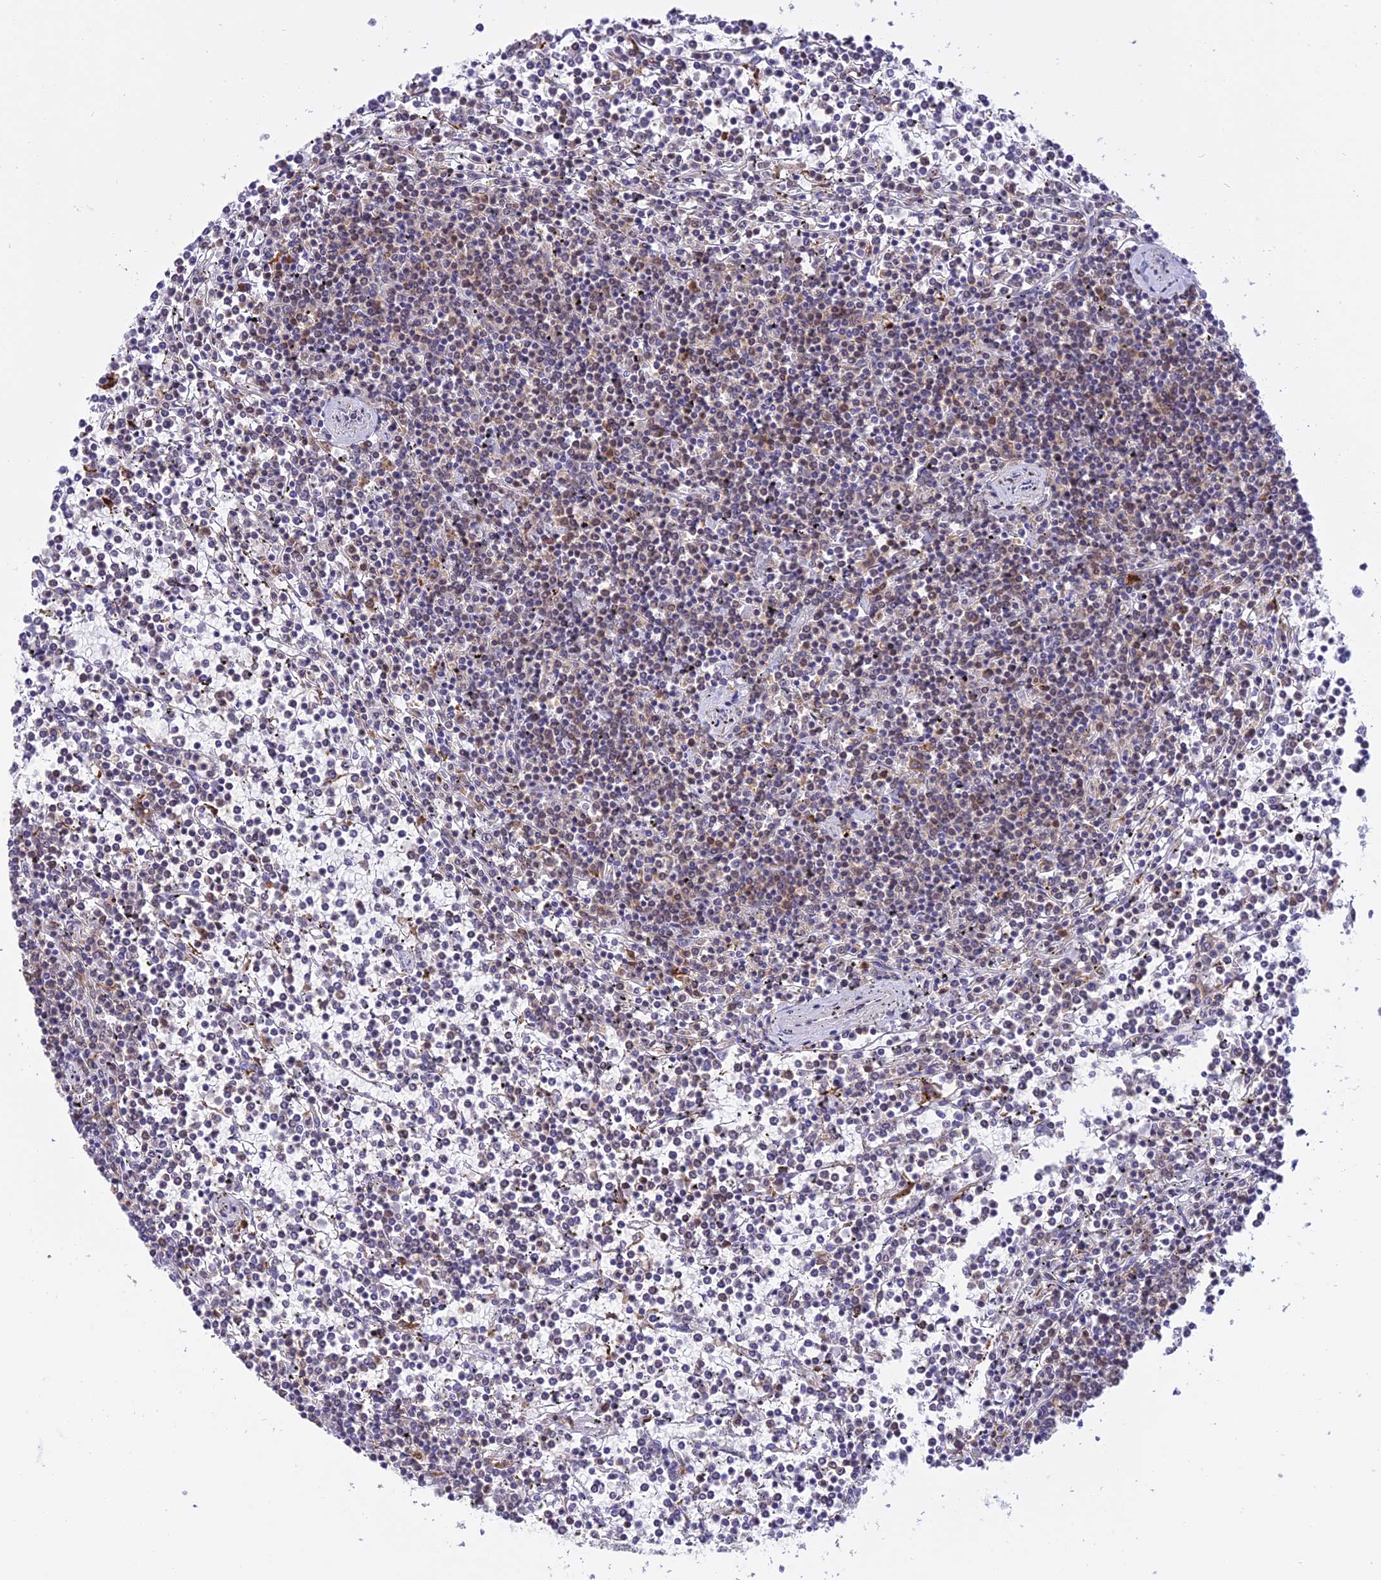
{"staining": {"intensity": "negative", "quantity": "none", "location": "none"}, "tissue": "lymphoma", "cell_type": "Tumor cells", "image_type": "cancer", "snomed": [{"axis": "morphology", "description": "Malignant lymphoma, non-Hodgkin's type, Low grade"}, {"axis": "topography", "description": "Spleen"}], "caption": "A high-resolution image shows IHC staining of lymphoma, which reveals no significant staining in tumor cells.", "gene": "UBE2G1", "patient": {"sex": "female", "age": 19}}